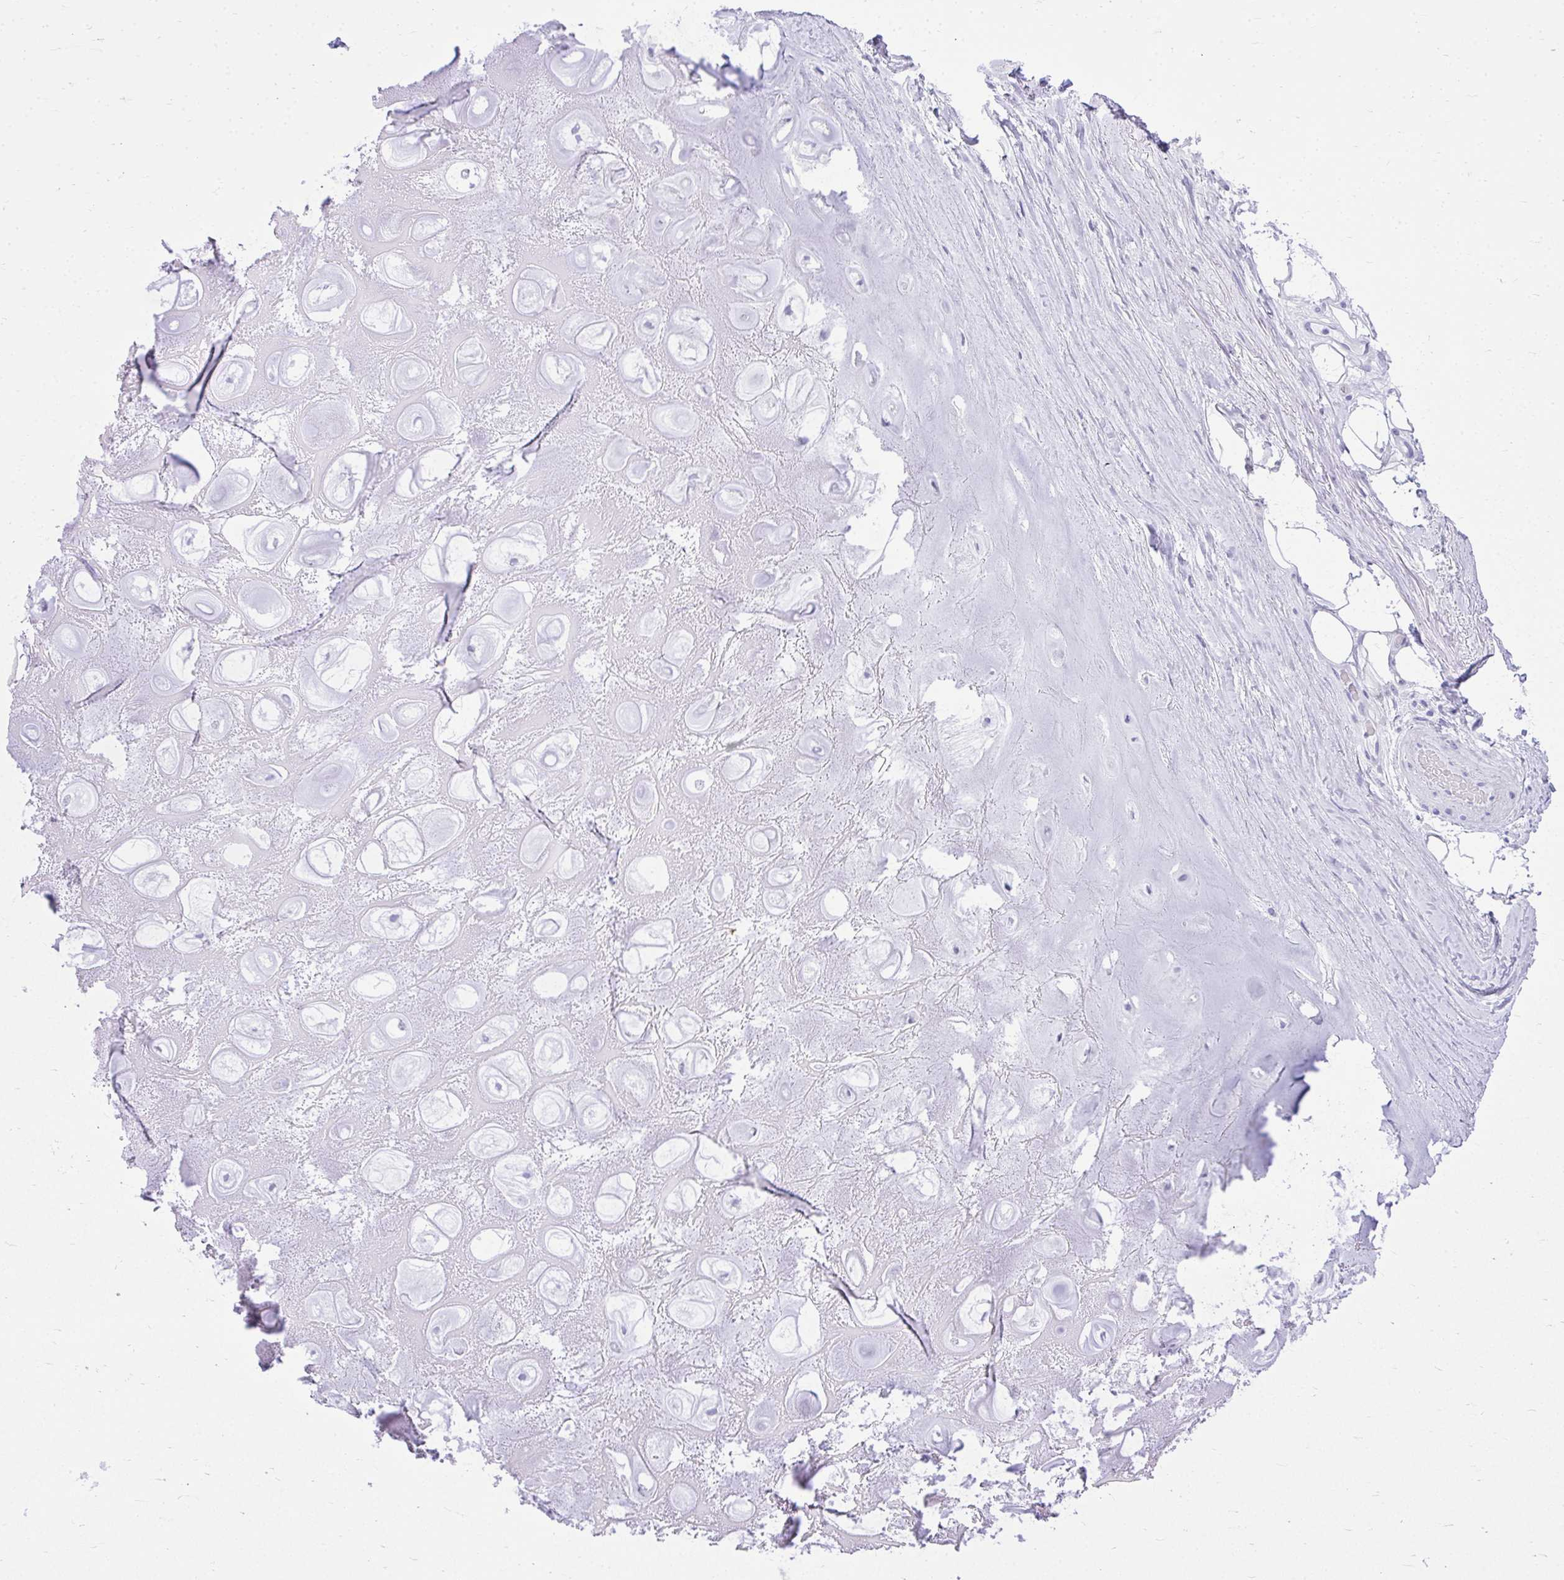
{"staining": {"intensity": "negative", "quantity": "none", "location": "none"}, "tissue": "adipose tissue", "cell_type": "Adipocytes", "image_type": "normal", "snomed": [{"axis": "morphology", "description": "Normal tissue, NOS"}, {"axis": "topography", "description": "Lymph node"}, {"axis": "topography", "description": "Cartilage tissue"}, {"axis": "topography", "description": "Nasopharynx"}], "caption": "Protein analysis of normal adipose tissue demonstrates no significant positivity in adipocytes. (DAB (3,3'-diaminobenzidine) immunohistochemistry, high magnification).", "gene": "RALYL", "patient": {"sex": "male", "age": 63}}